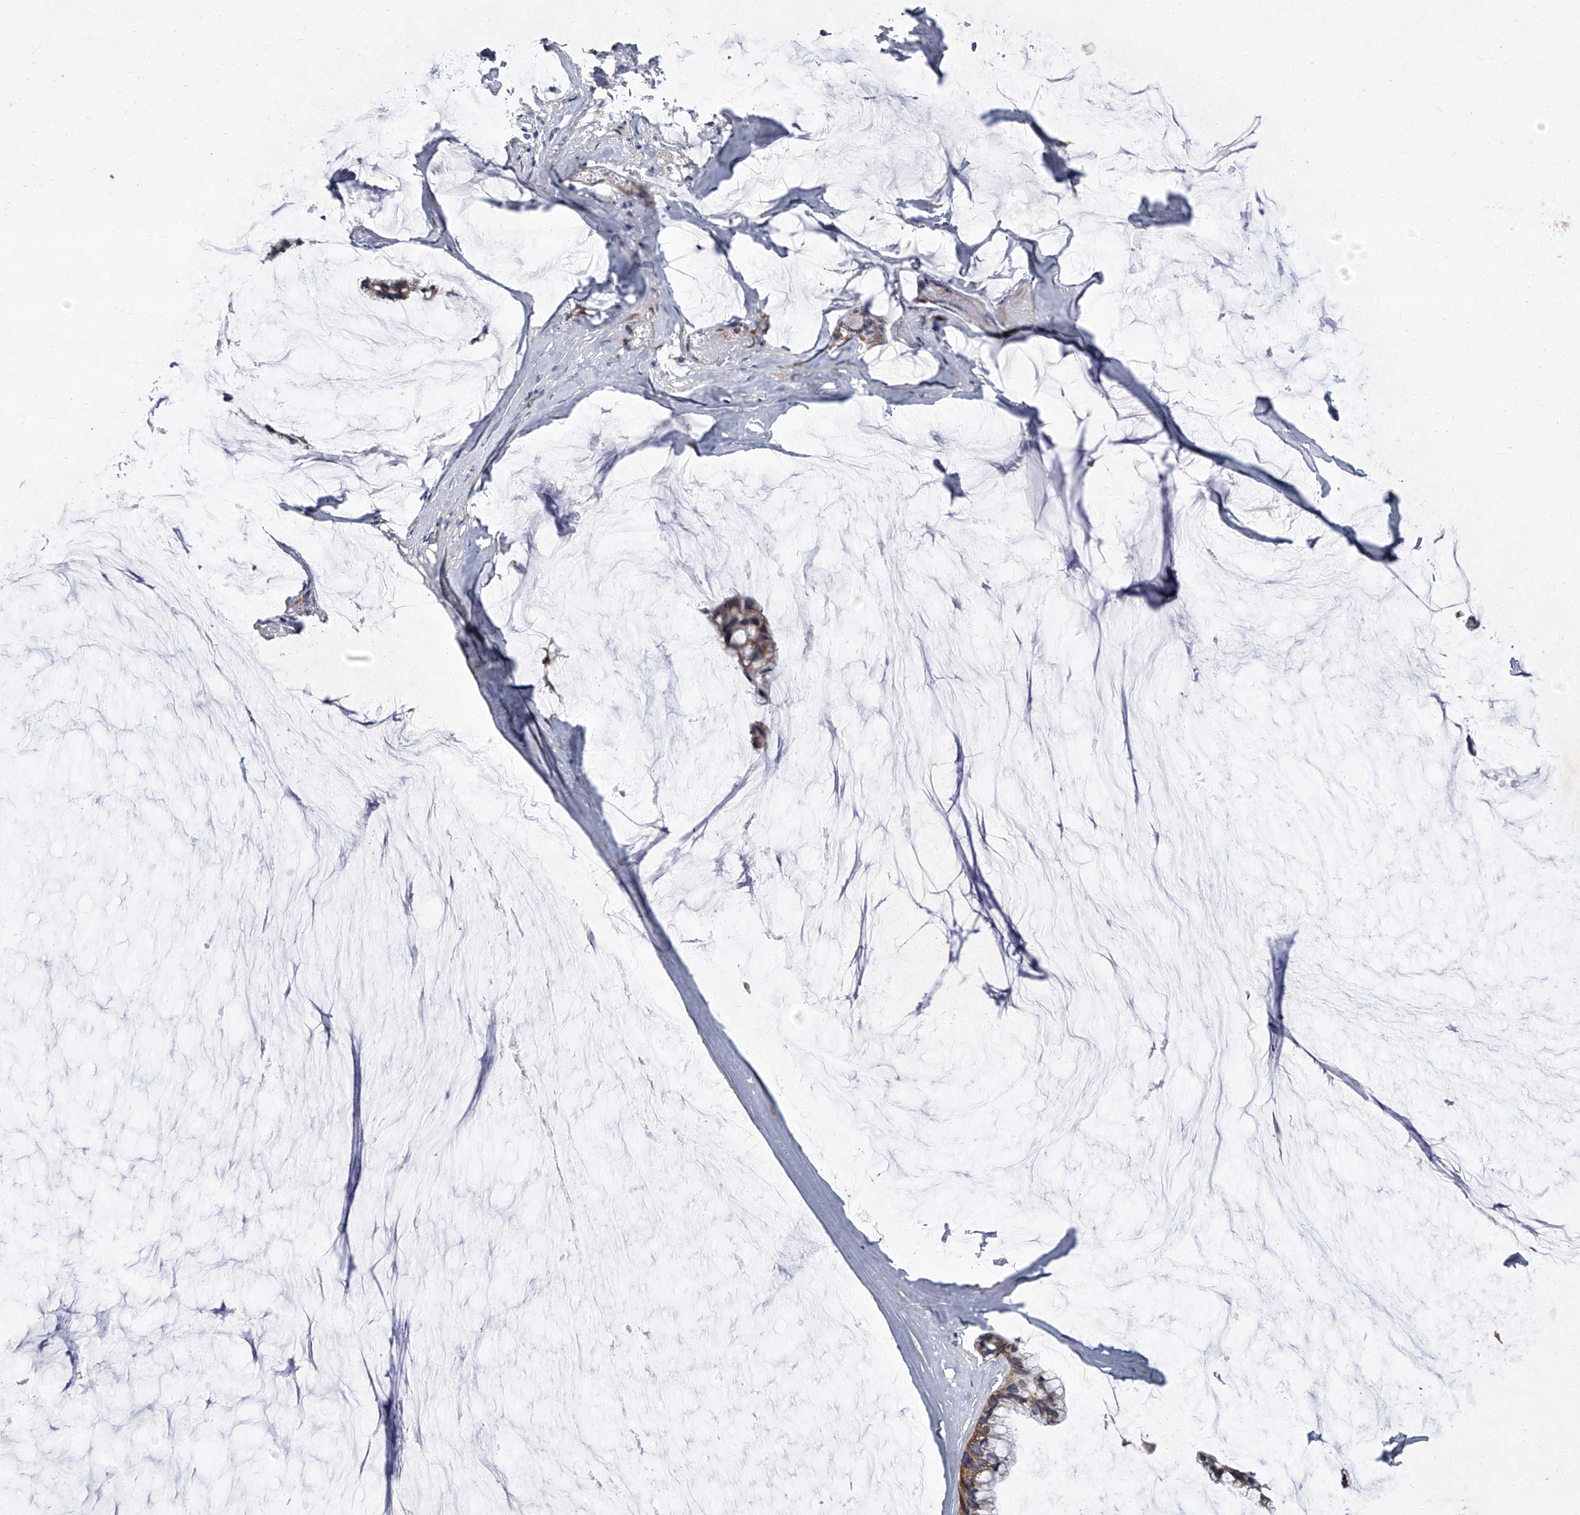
{"staining": {"intensity": "weak", "quantity": ">75%", "location": "cytoplasmic/membranous"}, "tissue": "ovarian cancer", "cell_type": "Tumor cells", "image_type": "cancer", "snomed": [{"axis": "morphology", "description": "Cystadenocarcinoma, mucinous, NOS"}, {"axis": "topography", "description": "Ovary"}], "caption": "Approximately >75% of tumor cells in ovarian cancer demonstrate weak cytoplasmic/membranous protein staining as visualized by brown immunohistochemical staining.", "gene": "EIF2S2", "patient": {"sex": "female", "age": 39}}